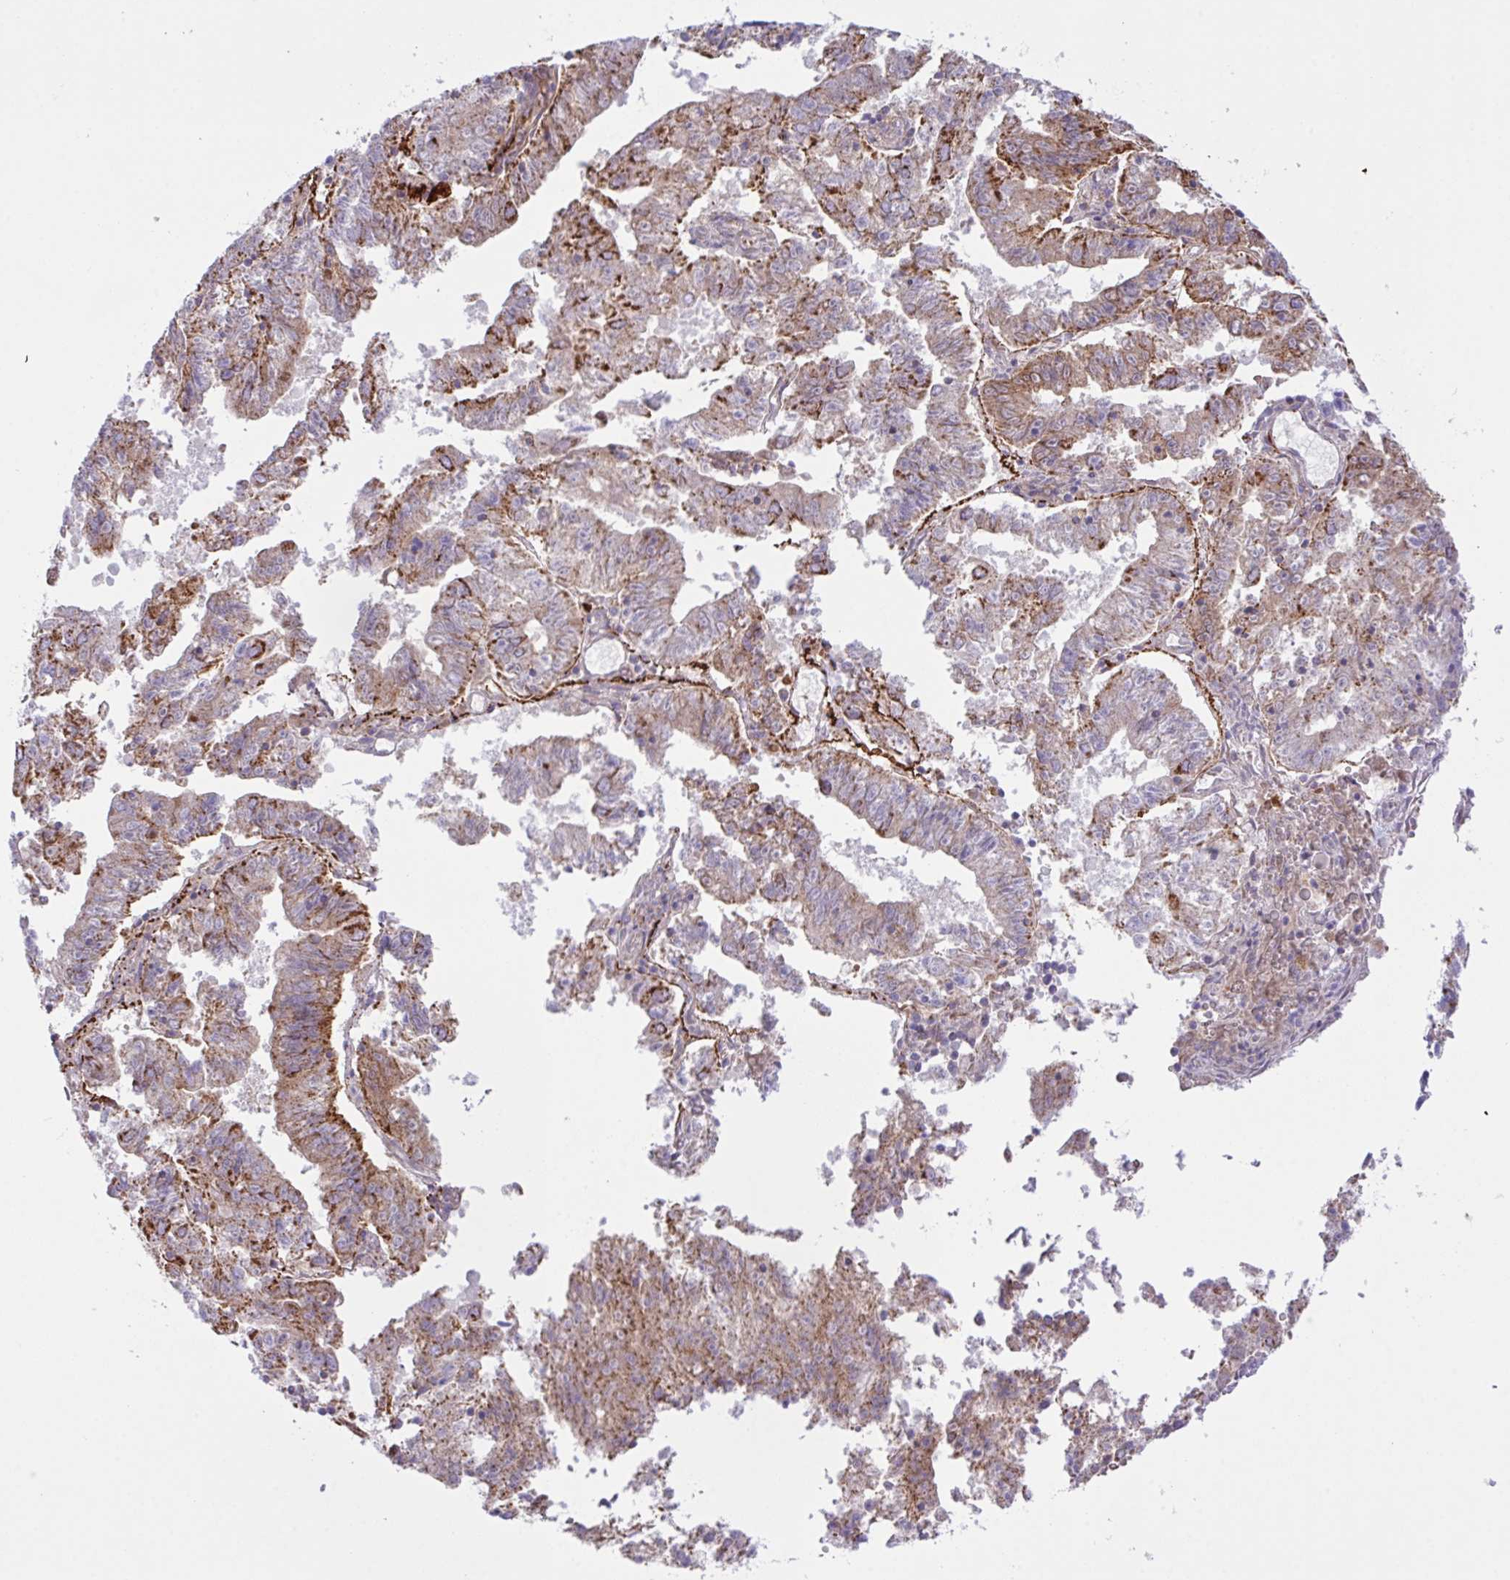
{"staining": {"intensity": "moderate", "quantity": ">75%", "location": "cytoplasmic/membranous"}, "tissue": "endometrial cancer", "cell_type": "Tumor cells", "image_type": "cancer", "snomed": [{"axis": "morphology", "description": "Adenocarcinoma, NOS"}, {"axis": "topography", "description": "Endometrium"}], "caption": "Immunohistochemical staining of human endometrial cancer demonstrates medium levels of moderate cytoplasmic/membranous staining in approximately >75% of tumor cells.", "gene": "CHDH", "patient": {"sex": "female", "age": 82}}